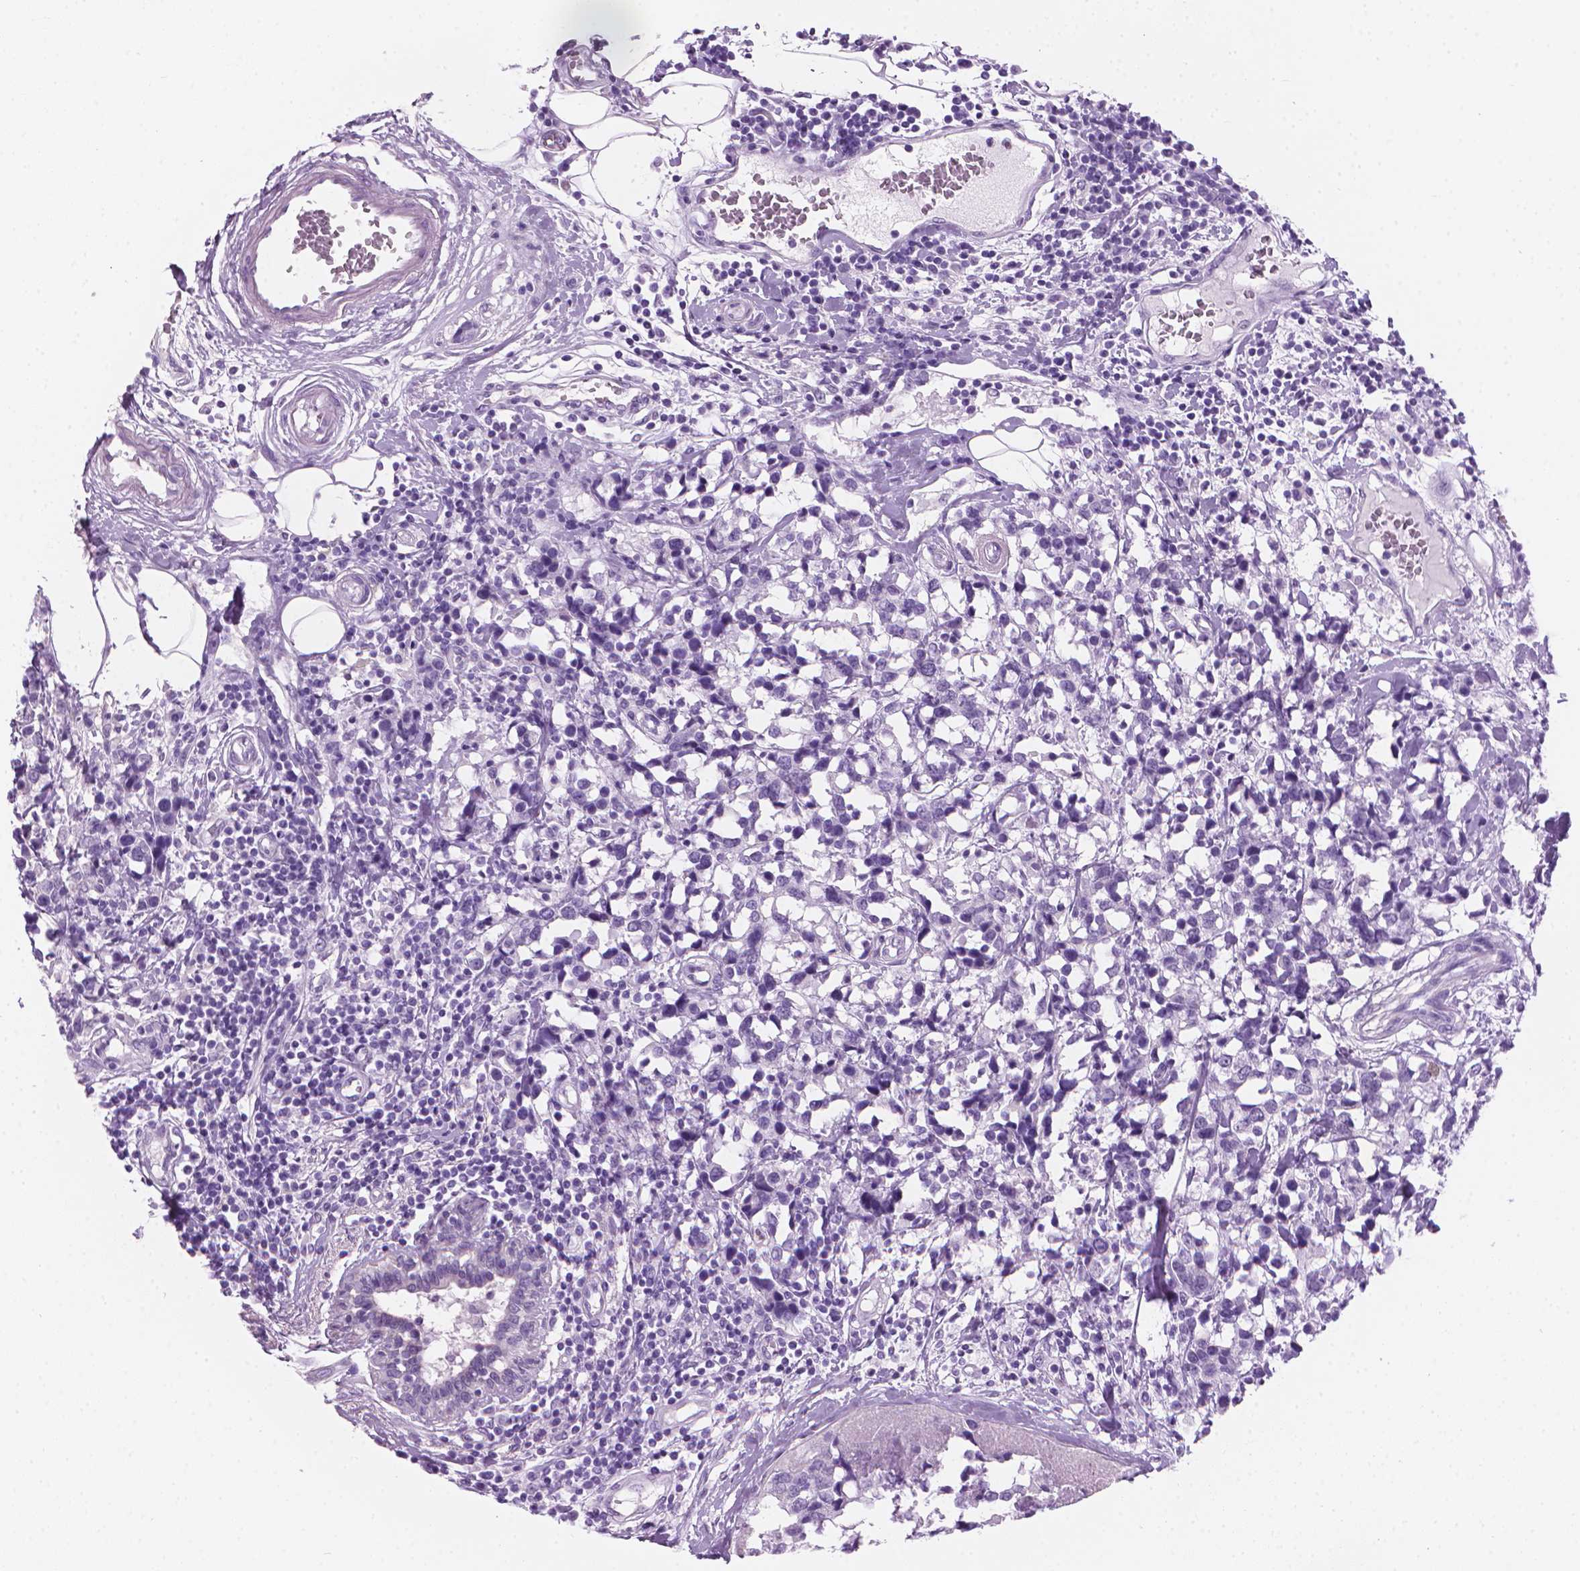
{"staining": {"intensity": "negative", "quantity": "none", "location": "none"}, "tissue": "breast cancer", "cell_type": "Tumor cells", "image_type": "cancer", "snomed": [{"axis": "morphology", "description": "Lobular carcinoma"}, {"axis": "topography", "description": "Breast"}], "caption": "Tumor cells show no significant staining in lobular carcinoma (breast).", "gene": "TTC29", "patient": {"sex": "female", "age": 59}}